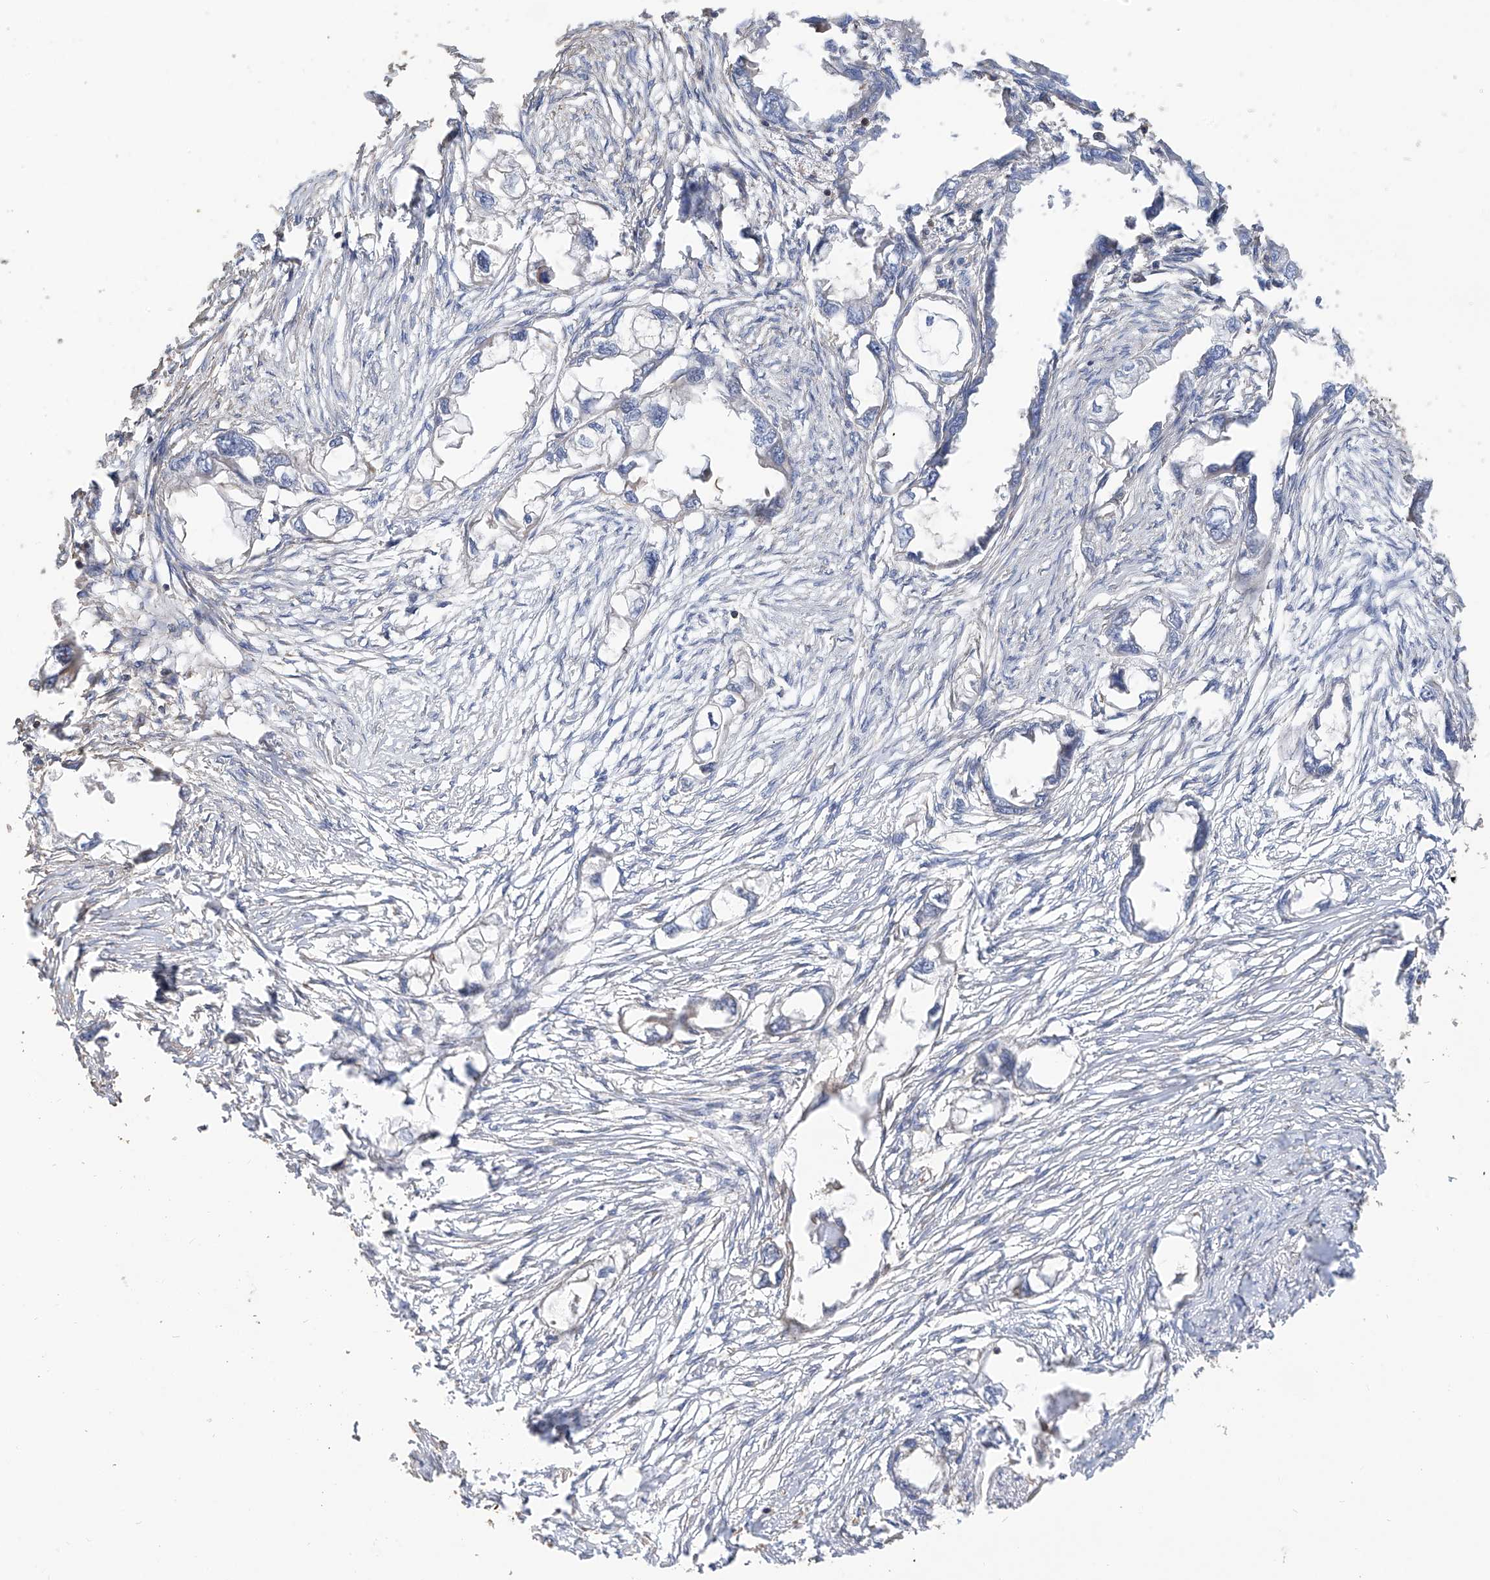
{"staining": {"intensity": "negative", "quantity": "none", "location": "none"}, "tissue": "endometrial cancer", "cell_type": "Tumor cells", "image_type": "cancer", "snomed": [{"axis": "morphology", "description": "Adenocarcinoma, NOS"}, {"axis": "morphology", "description": "Adenocarcinoma, metastatic, NOS"}, {"axis": "topography", "description": "Adipose tissue"}, {"axis": "topography", "description": "Endometrium"}], "caption": "Human endometrial adenocarcinoma stained for a protein using immunohistochemistry shows no staining in tumor cells.", "gene": "SLC43A3", "patient": {"sex": "female", "age": 67}}